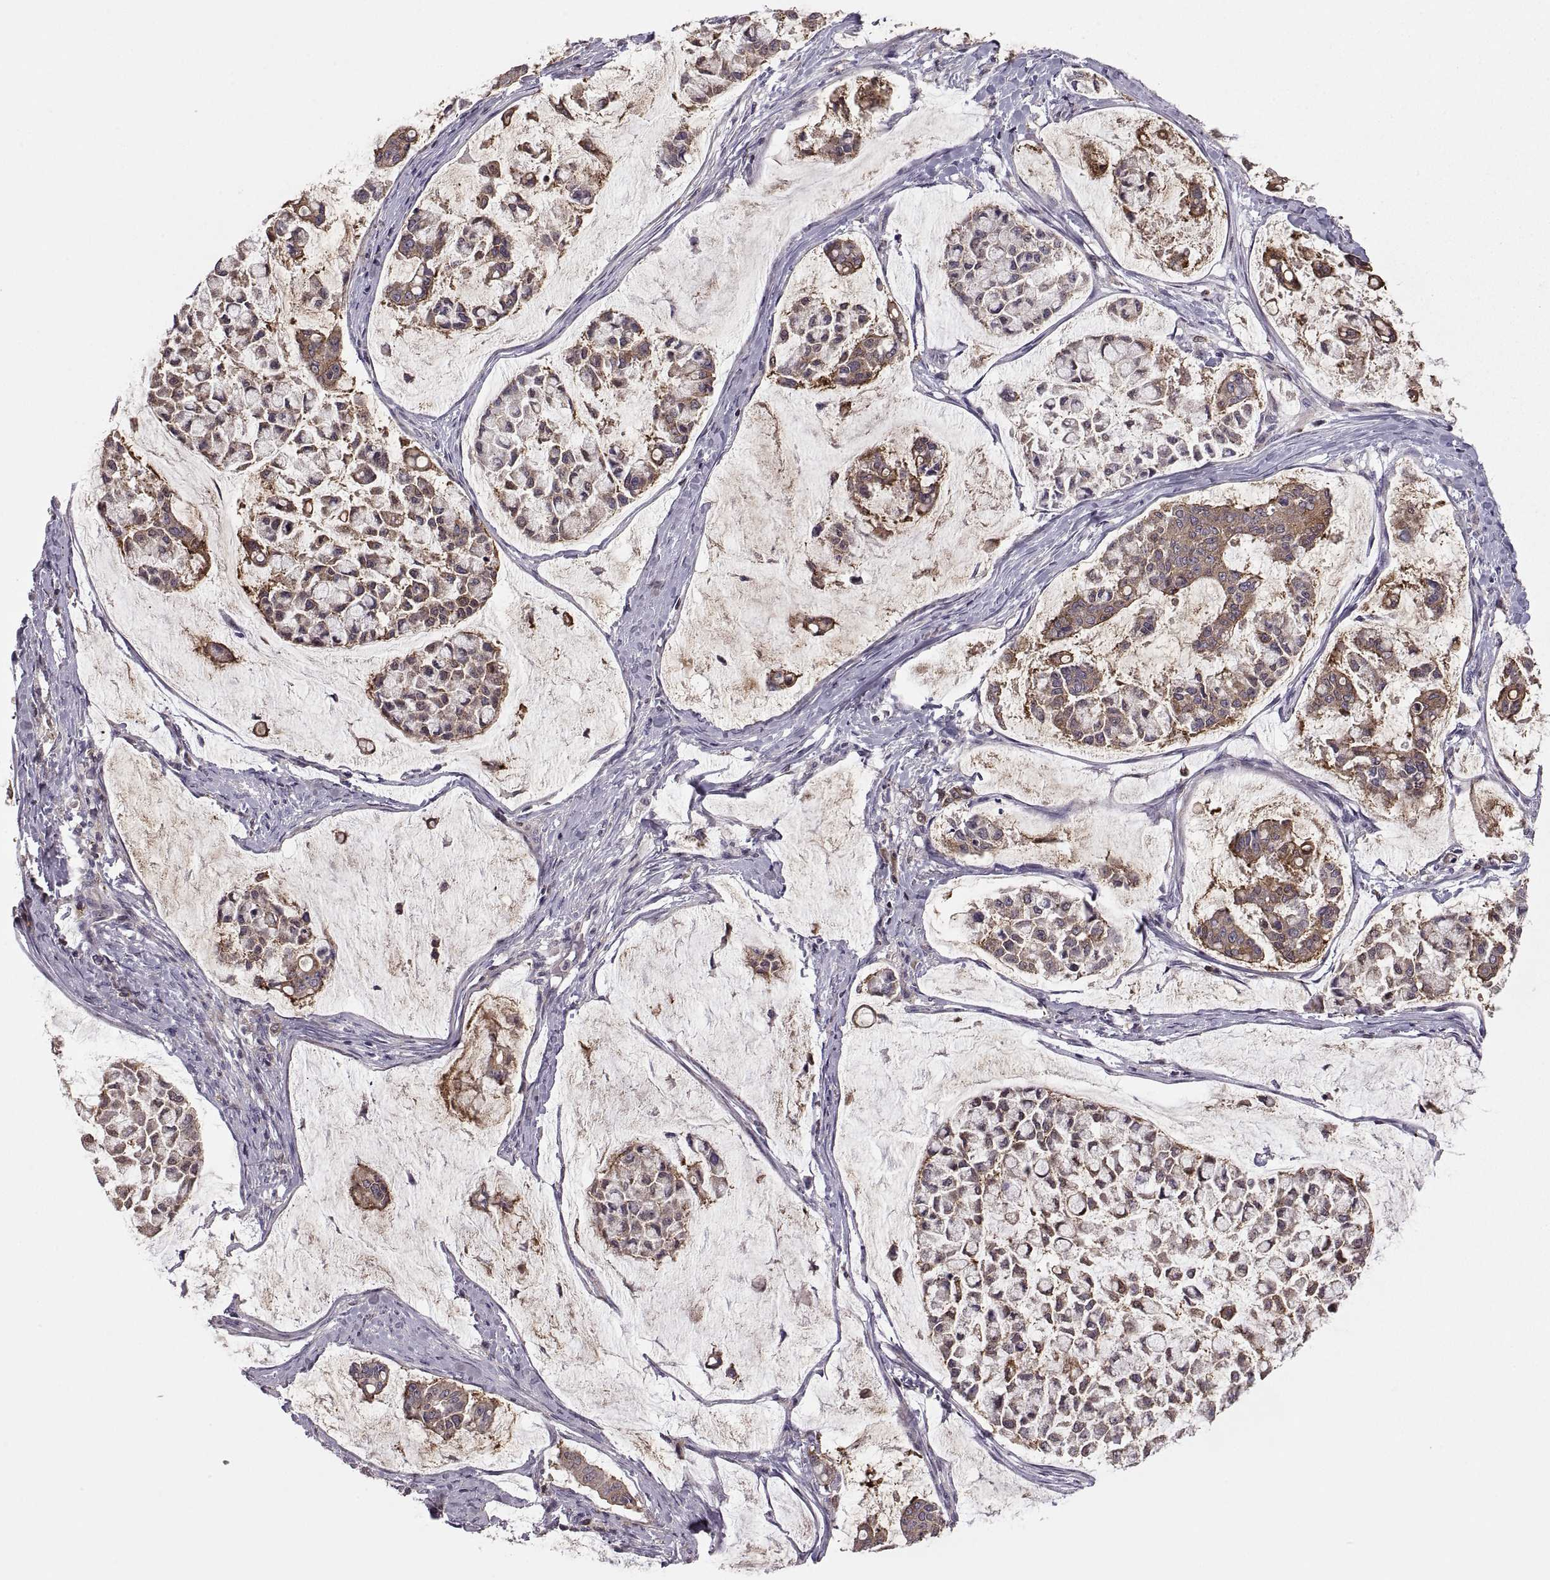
{"staining": {"intensity": "strong", "quantity": "<25%", "location": "cytoplasmic/membranous"}, "tissue": "stomach cancer", "cell_type": "Tumor cells", "image_type": "cancer", "snomed": [{"axis": "morphology", "description": "Adenocarcinoma, NOS"}, {"axis": "topography", "description": "Stomach"}], "caption": "This is a micrograph of immunohistochemistry (IHC) staining of stomach cancer, which shows strong staining in the cytoplasmic/membranous of tumor cells.", "gene": "EZR", "patient": {"sex": "male", "age": 82}}